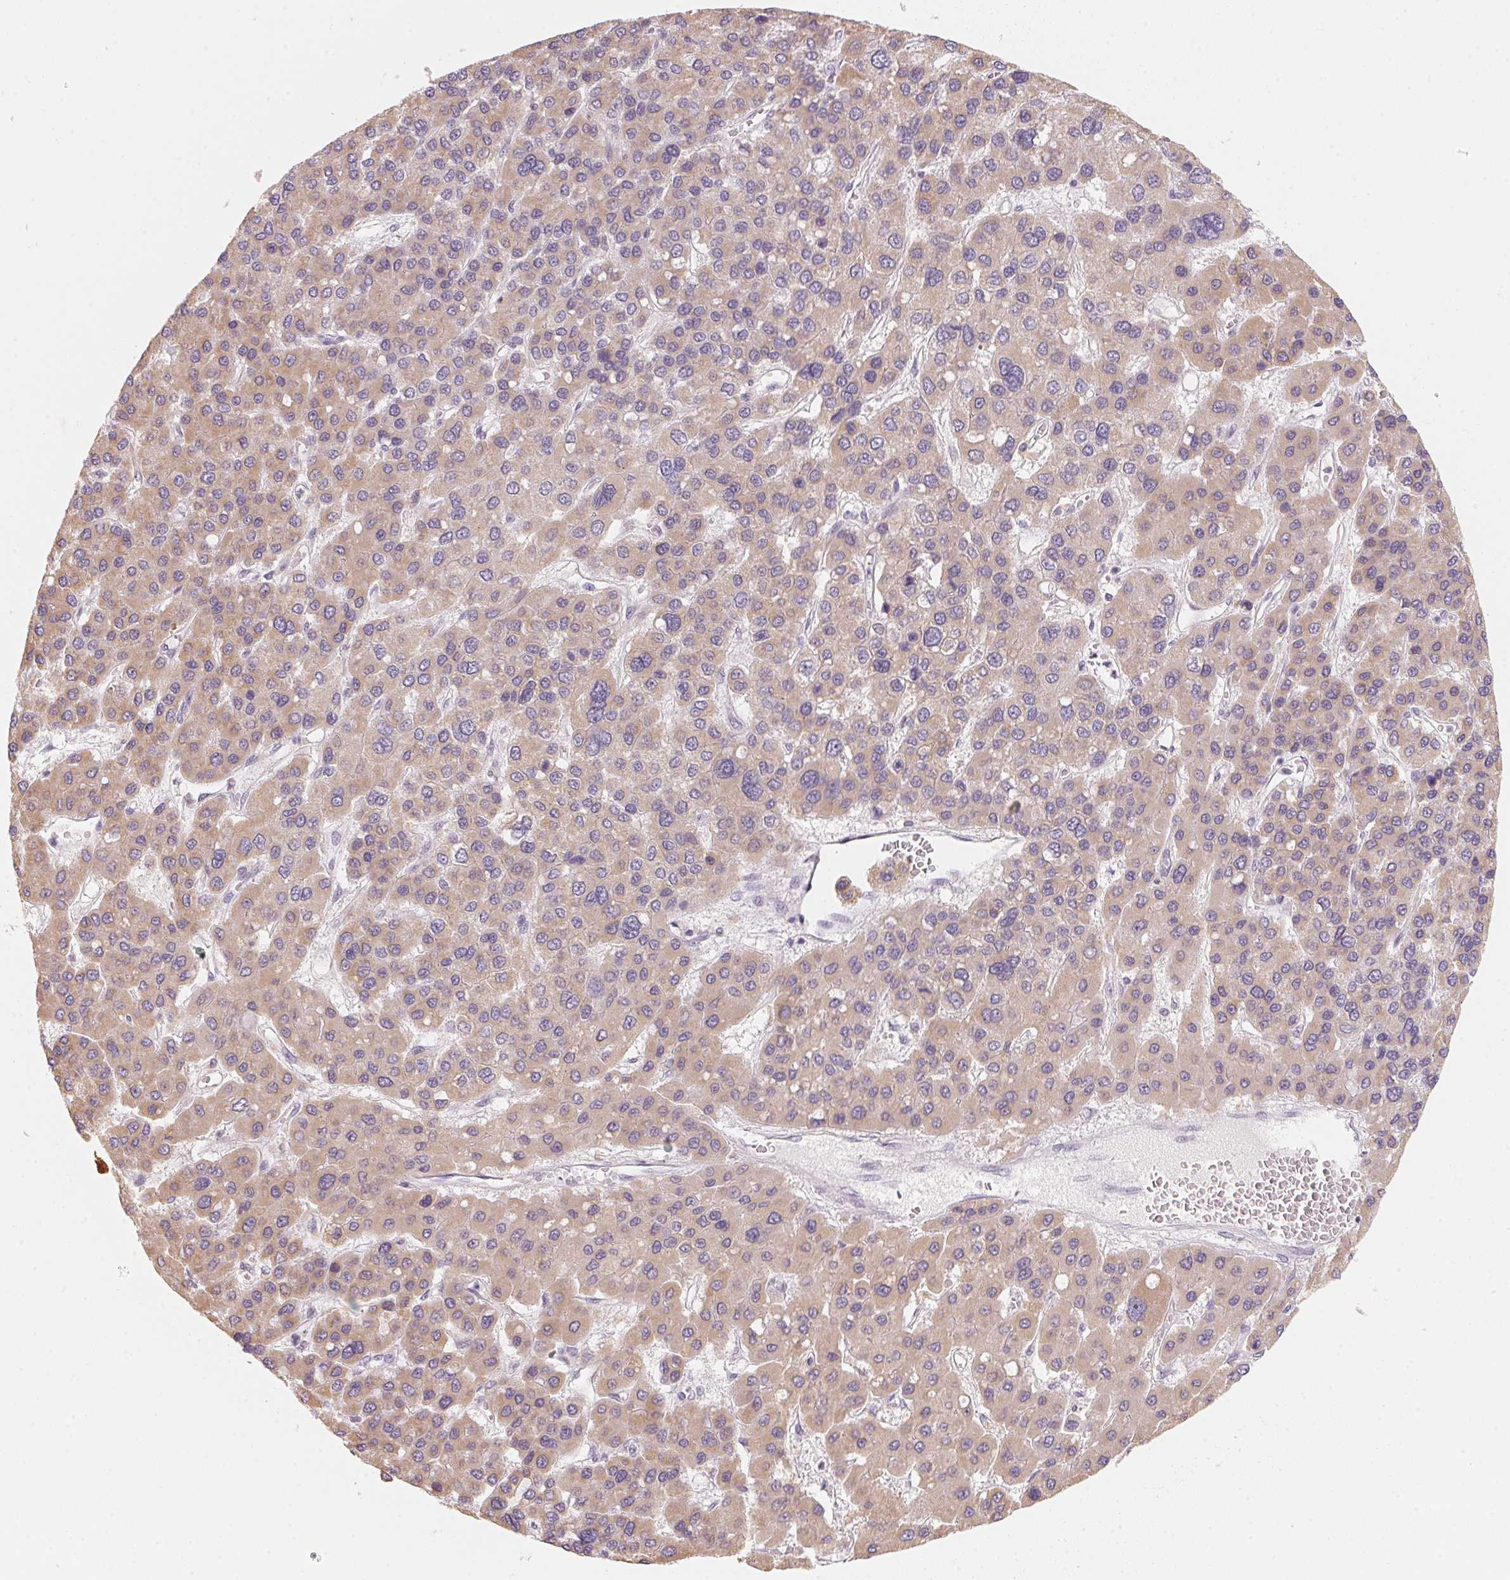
{"staining": {"intensity": "moderate", "quantity": ">75%", "location": "cytoplasmic/membranous"}, "tissue": "liver cancer", "cell_type": "Tumor cells", "image_type": "cancer", "snomed": [{"axis": "morphology", "description": "Carcinoma, Hepatocellular, NOS"}, {"axis": "topography", "description": "Liver"}], "caption": "Protein expression analysis of human hepatocellular carcinoma (liver) reveals moderate cytoplasmic/membranous positivity in about >75% of tumor cells.", "gene": "ANKRD31", "patient": {"sex": "female", "age": 41}}